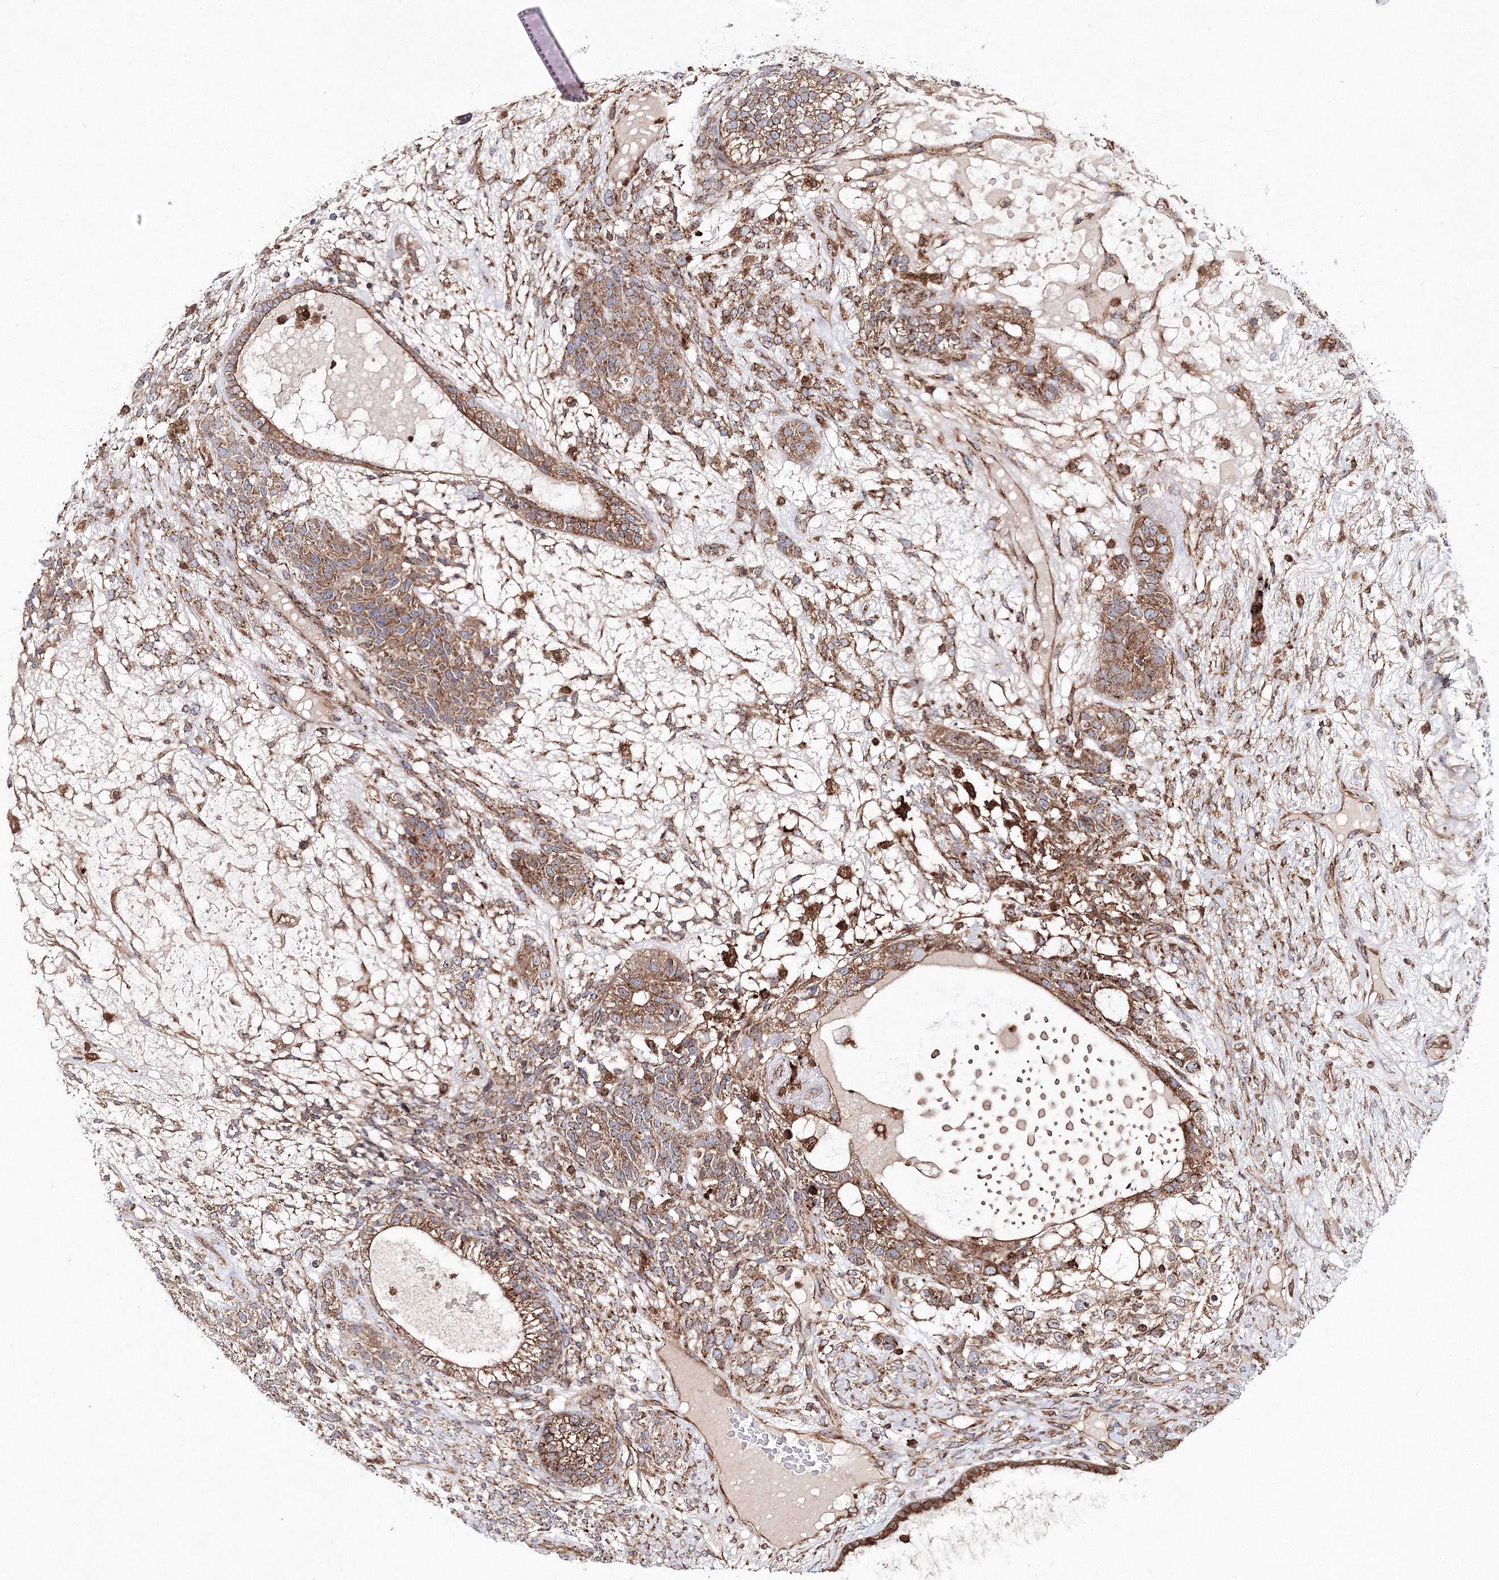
{"staining": {"intensity": "moderate", "quantity": ">75%", "location": "cytoplasmic/membranous"}, "tissue": "testis cancer", "cell_type": "Tumor cells", "image_type": "cancer", "snomed": [{"axis": "morphology", "description": "Seminoma, NOS"}, {"axis": "morphology", "description": "Carcinoma, Embryonal, NOS"}, {"axis": "topography", "description": "Testis"}], "caption": "Seminoma (testis) stained for a protein (brown) shows moderate cytoplasmic/membranous positive staining in about >75% of tumor cells.", "gene": "ARCN1", "patient": {"sex": "male", "age": 28}}